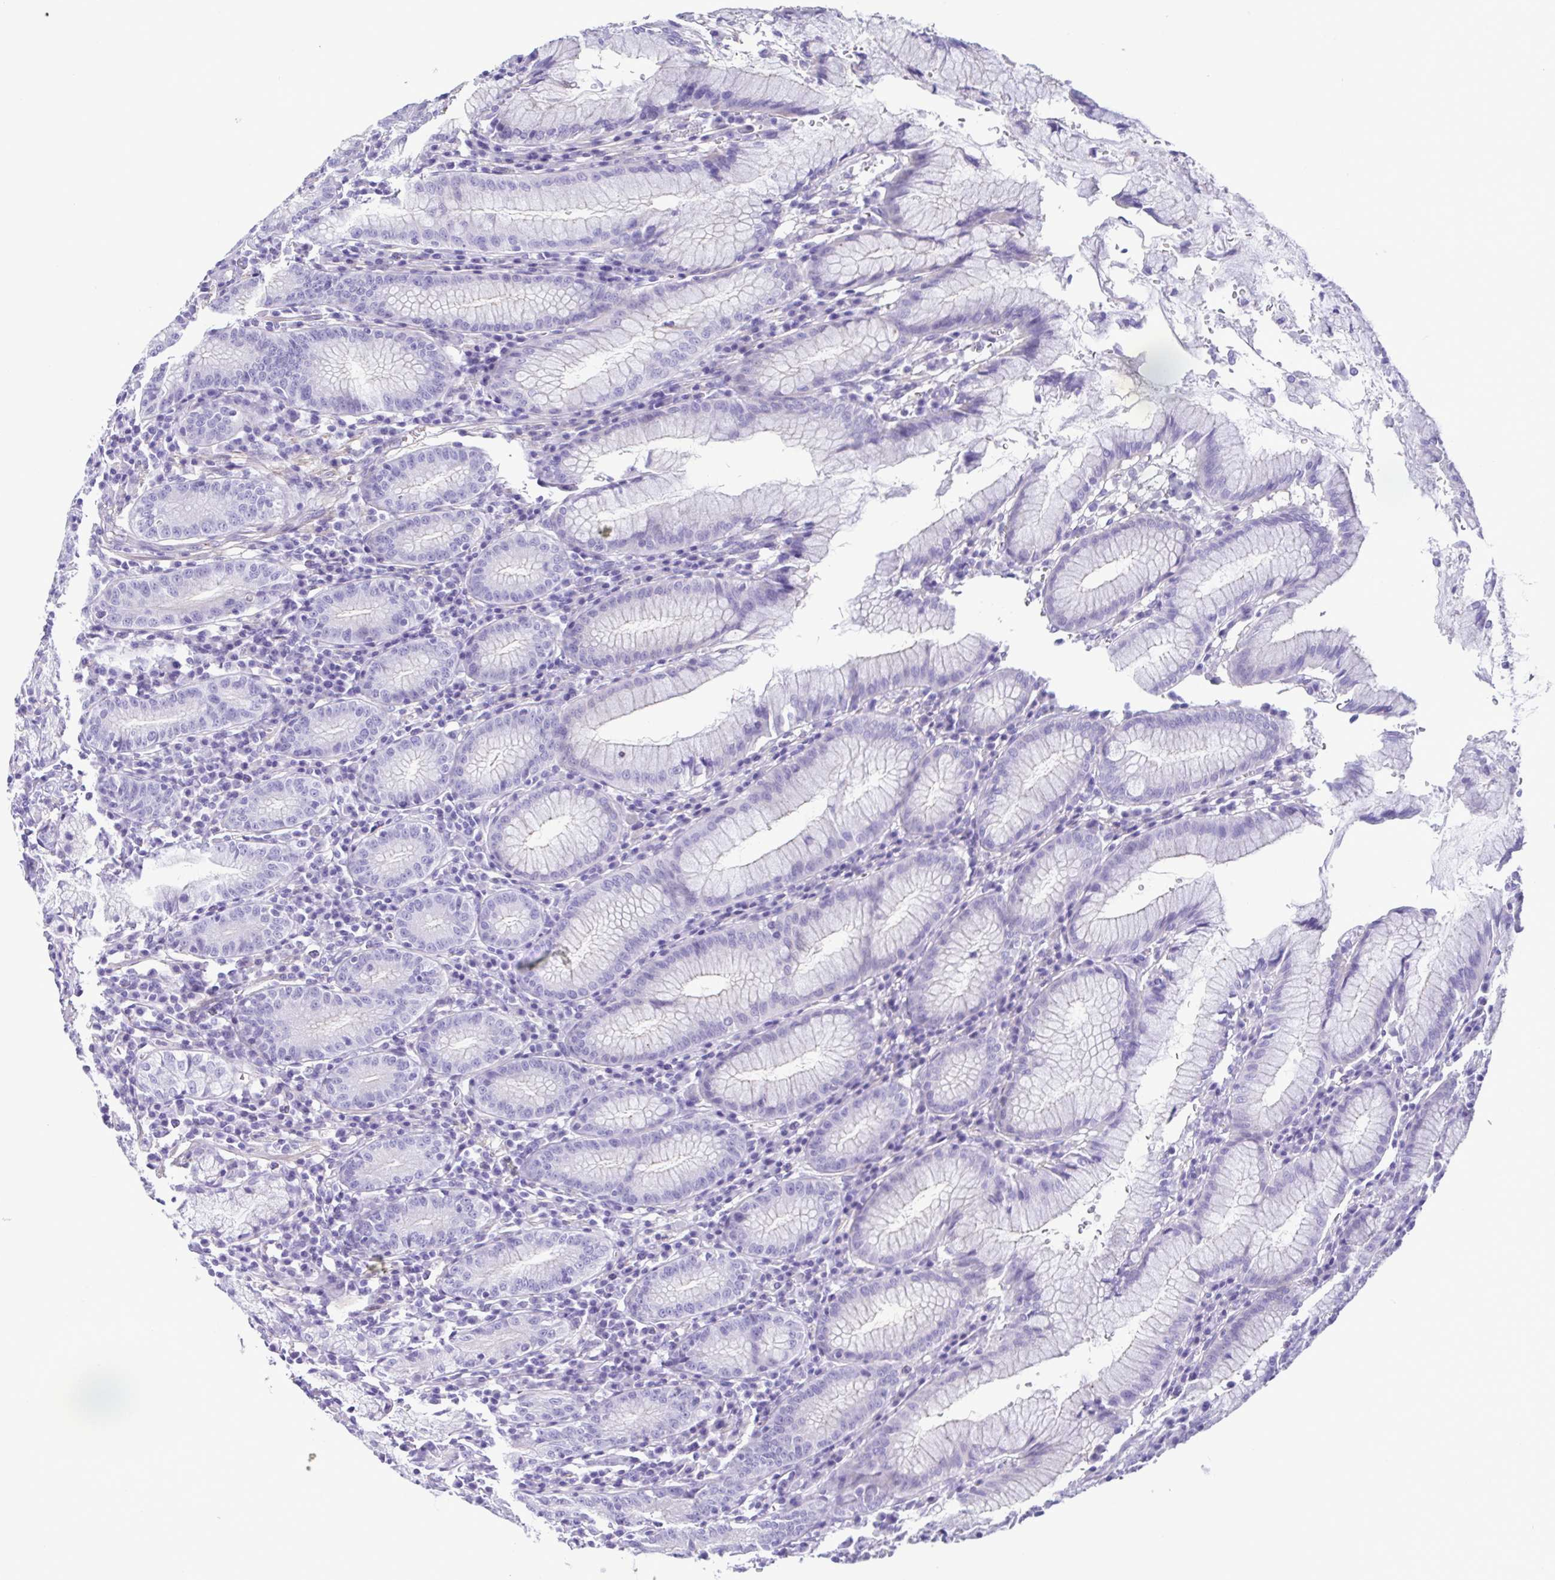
{"staining": {"intensity": "negative", "quantity": "none", "location": "none"}, "tissue": "stomach", "cell_type": "Glandular cells", "image_type": "normal", "snomed": [{"axis": "morphology", "description": "Normal tissue, NOS"}, {"axis": "topography", "description": "Stomach"}], "caption": "IHC photomicrograph of unremarkable stomach: stomach stained with DAB (3,3'-diaminobenzidine) exhibits no significant protein expression in glandular cells.", "gene": "CYP11B1", "patient": {"sex": "male", "age": 55}}